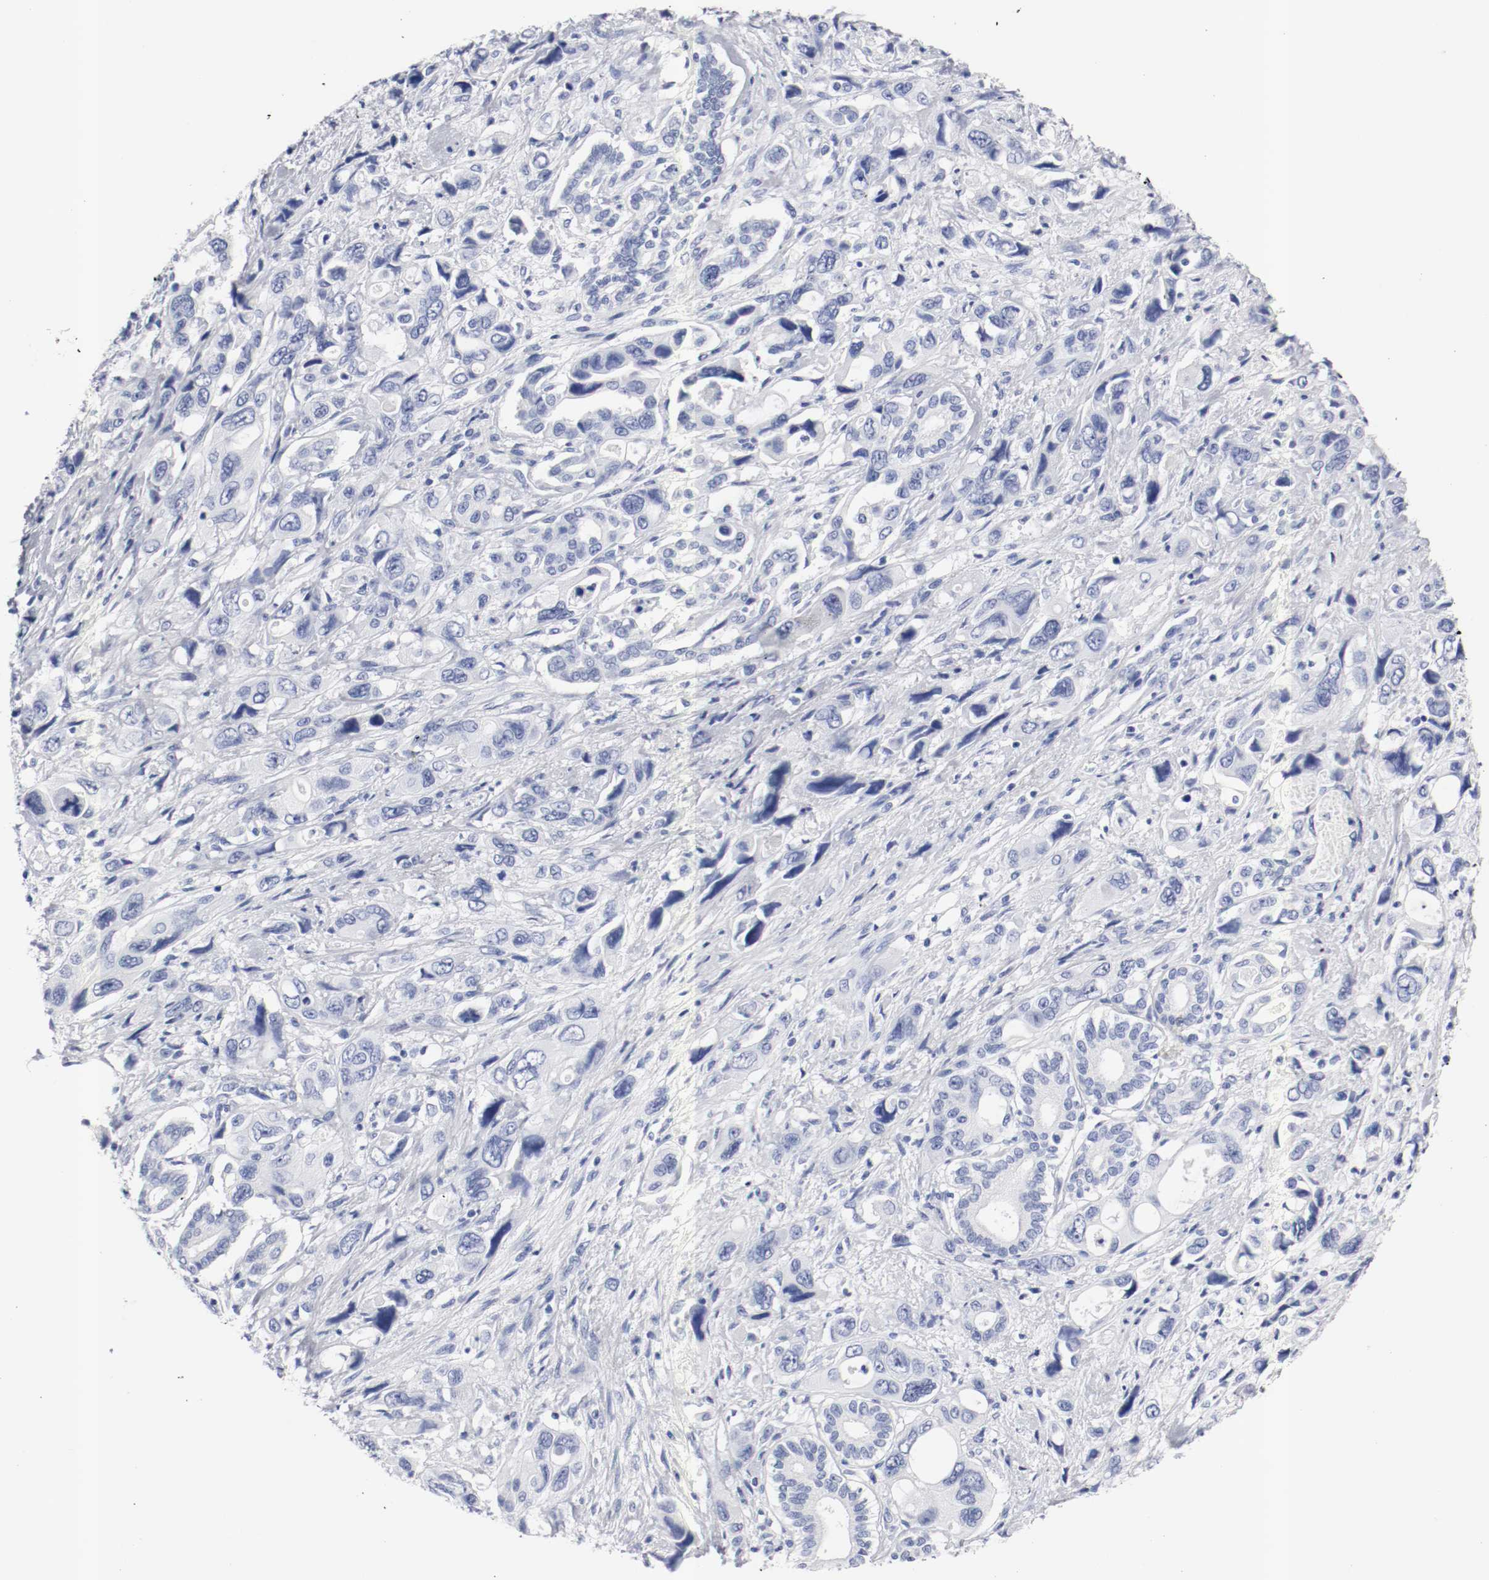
{"staining": {"intensity": "negative", "quantity": "none", "location": "none"}, "tissue": "pancreatic cancer", "cell_type": "Tumor cells", "image_type": "cancer", "snomed": [{"axis": "morphology", "description": "Adenocarcinoma, NOS"}, {"axis": "topography", "description": "Pancreas"}], "caption": "This is a micrograph of immunohistochemistry (IHC) staining of pancreatic adenocarcinoma, which shows no expression in tumor cells. Brightfield microscopy of immunohistochemistry stained with DAB (3,3'-diaminobenzidine) (brown) and hematoxylin (blue), captured at high magnification.", "gene": "GAD1", "patient": {"sex": "male", "age": 46}}